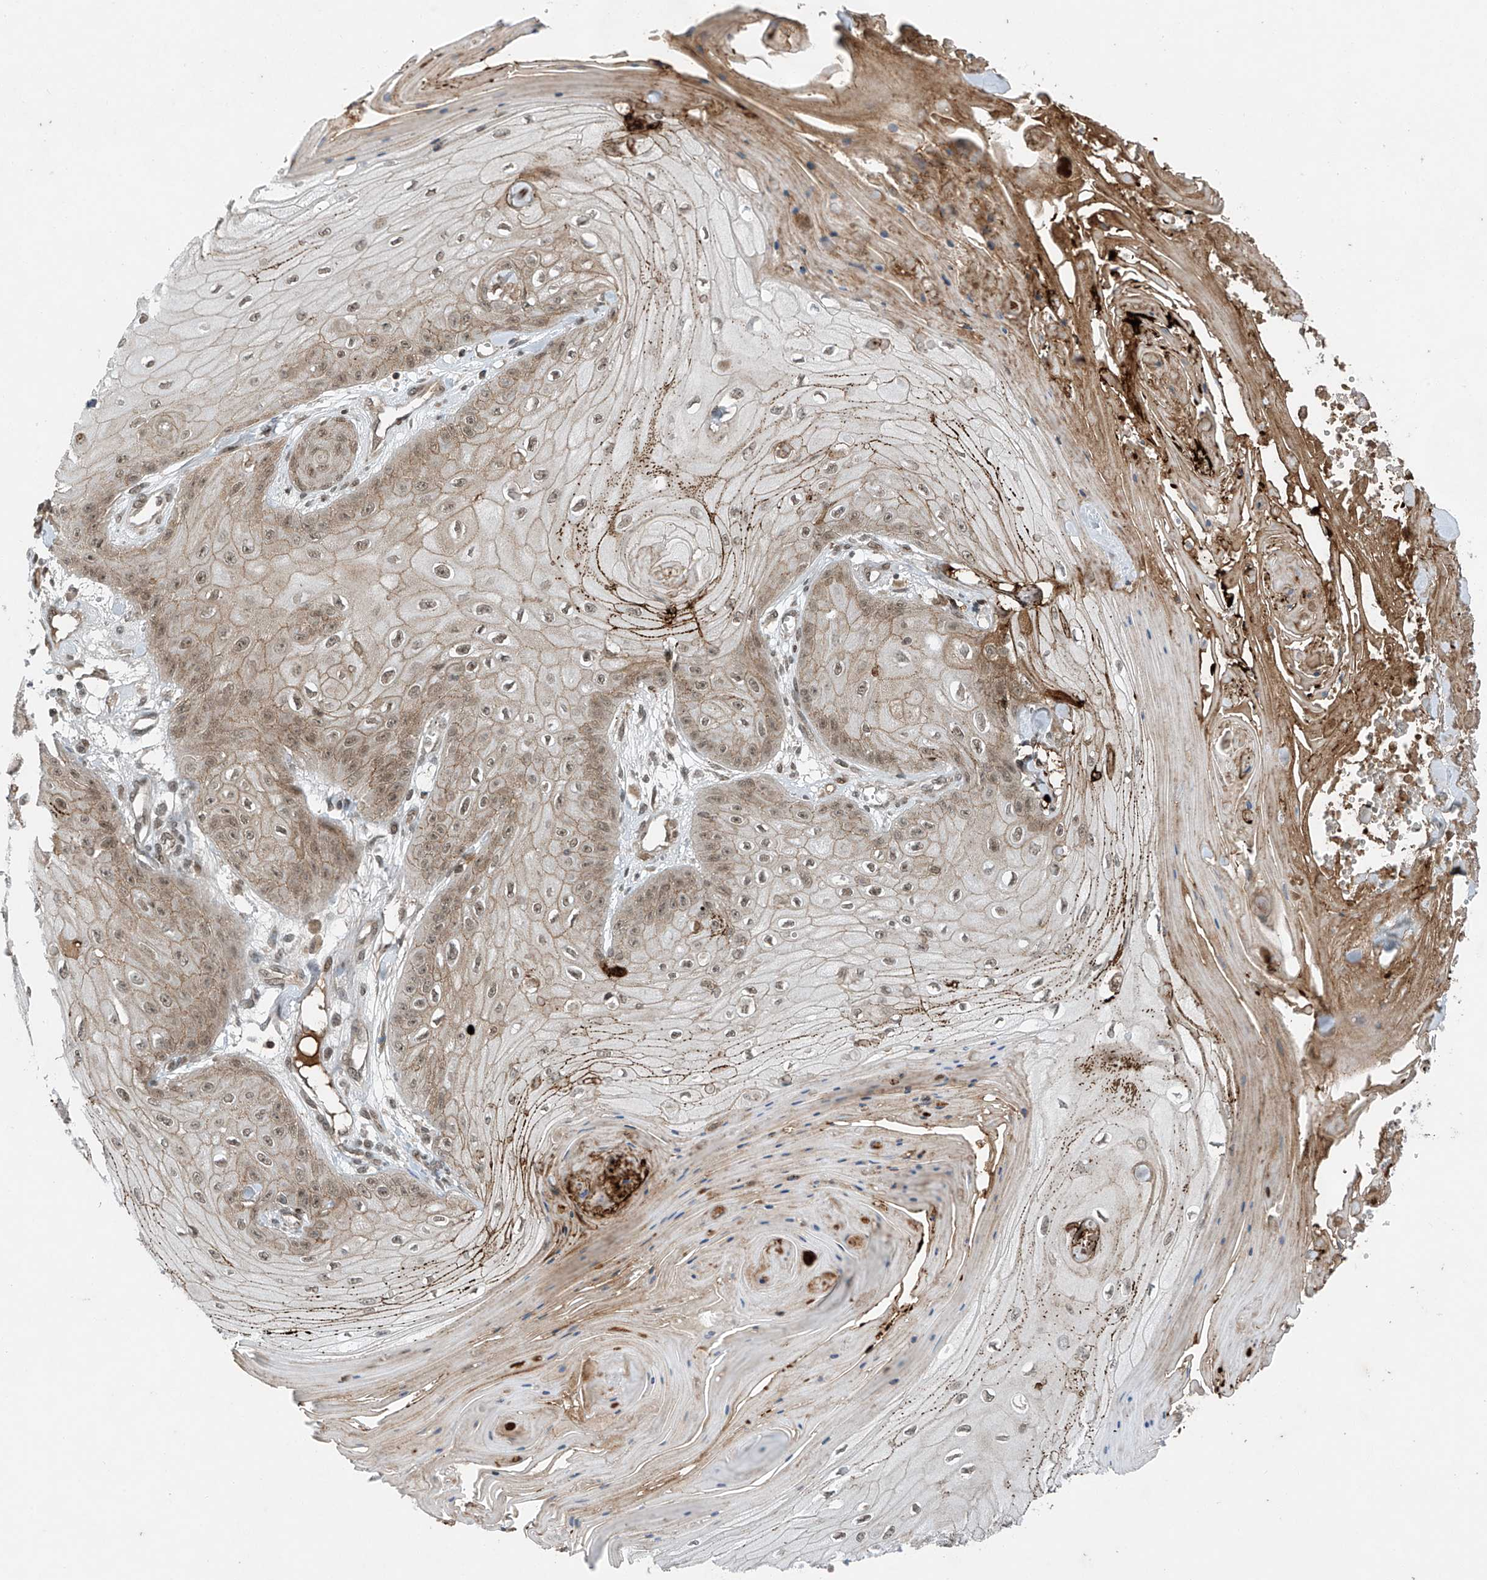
{"staining": {"intensity": "weak", "quantity": ">75%", "location": "cytoplasmic/membranous,nuclear"}, "tissue": "skin cancer", "cell_type": "Tumor cells", "image_type": "cancer", "snomed": [{"axis": "morphology", "description": "Squamous cell carcinoma, NOS"}, {"axis": "topography", "description": "Skin"}], "caption": "A micrograph of skin cancer stained for a protein exhibits weak cytoplasmic/membranous and nuclear brown staining in tumor cells.", "gene": "TAF8", "patient": {"sex": "male", "age": 74}}